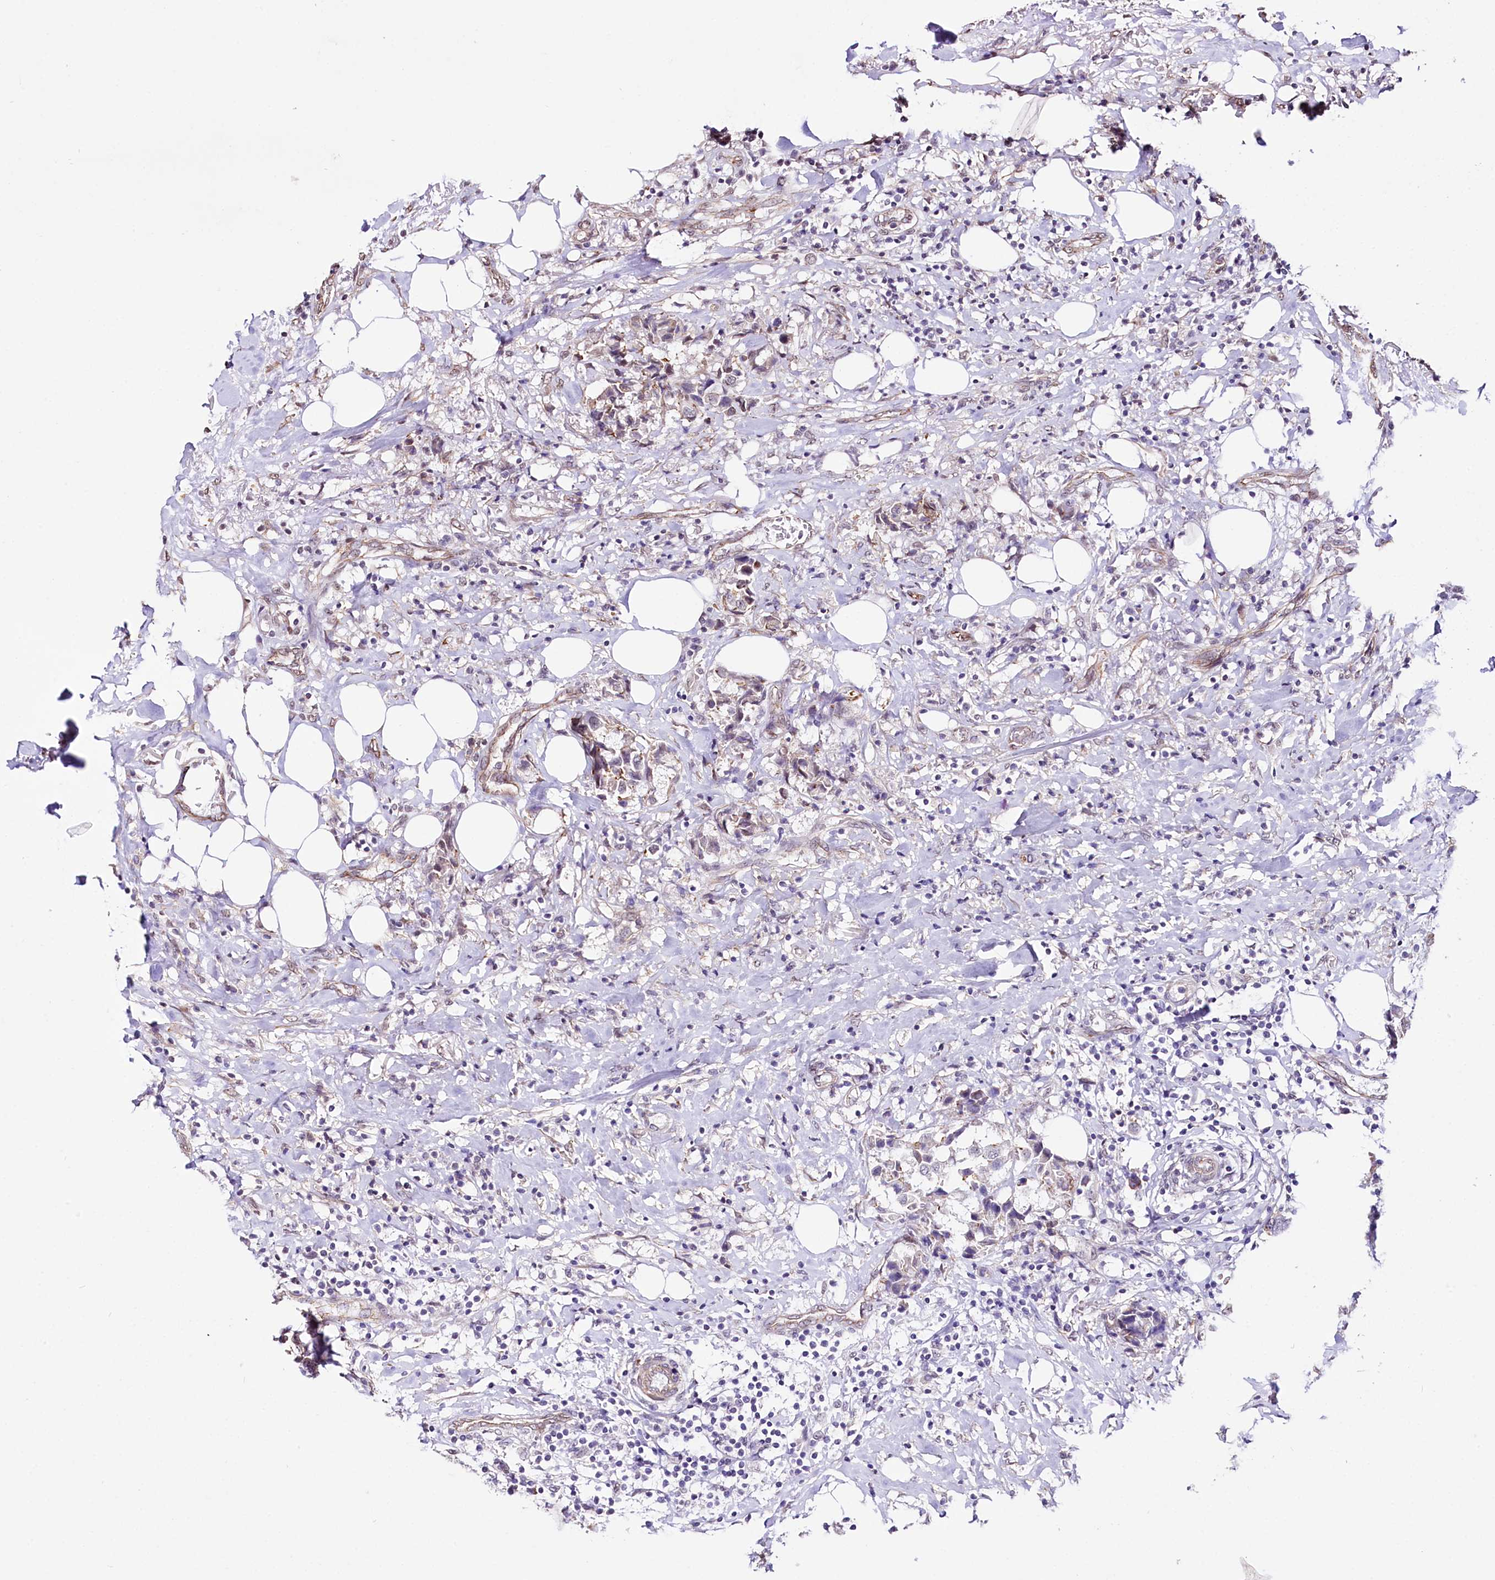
{"staining": {"intensity": "negative", "quantity": "none", "location": "none"}, "tissue": "breast cancer", "cell_type": "Tumor cells", "image_type": "cancer", "snomed": [{"axis": "morphology", "description": "Duct carcinoma"}, {"axis": "topography", "description": "Breast"}], "caption": "Immunohistochemistry (IHC) histopathology image of breast intraductal carcinoma stained for a protein (brown), which shows no staining in tumor cells. The staining was performed using DAB to visualize the protein expression in brown, while the nuclei were stained in blue with hematoxylin (Magnification: 20x).", "gene": "ST7", "patient": {"sex": "female", "age": 80}}